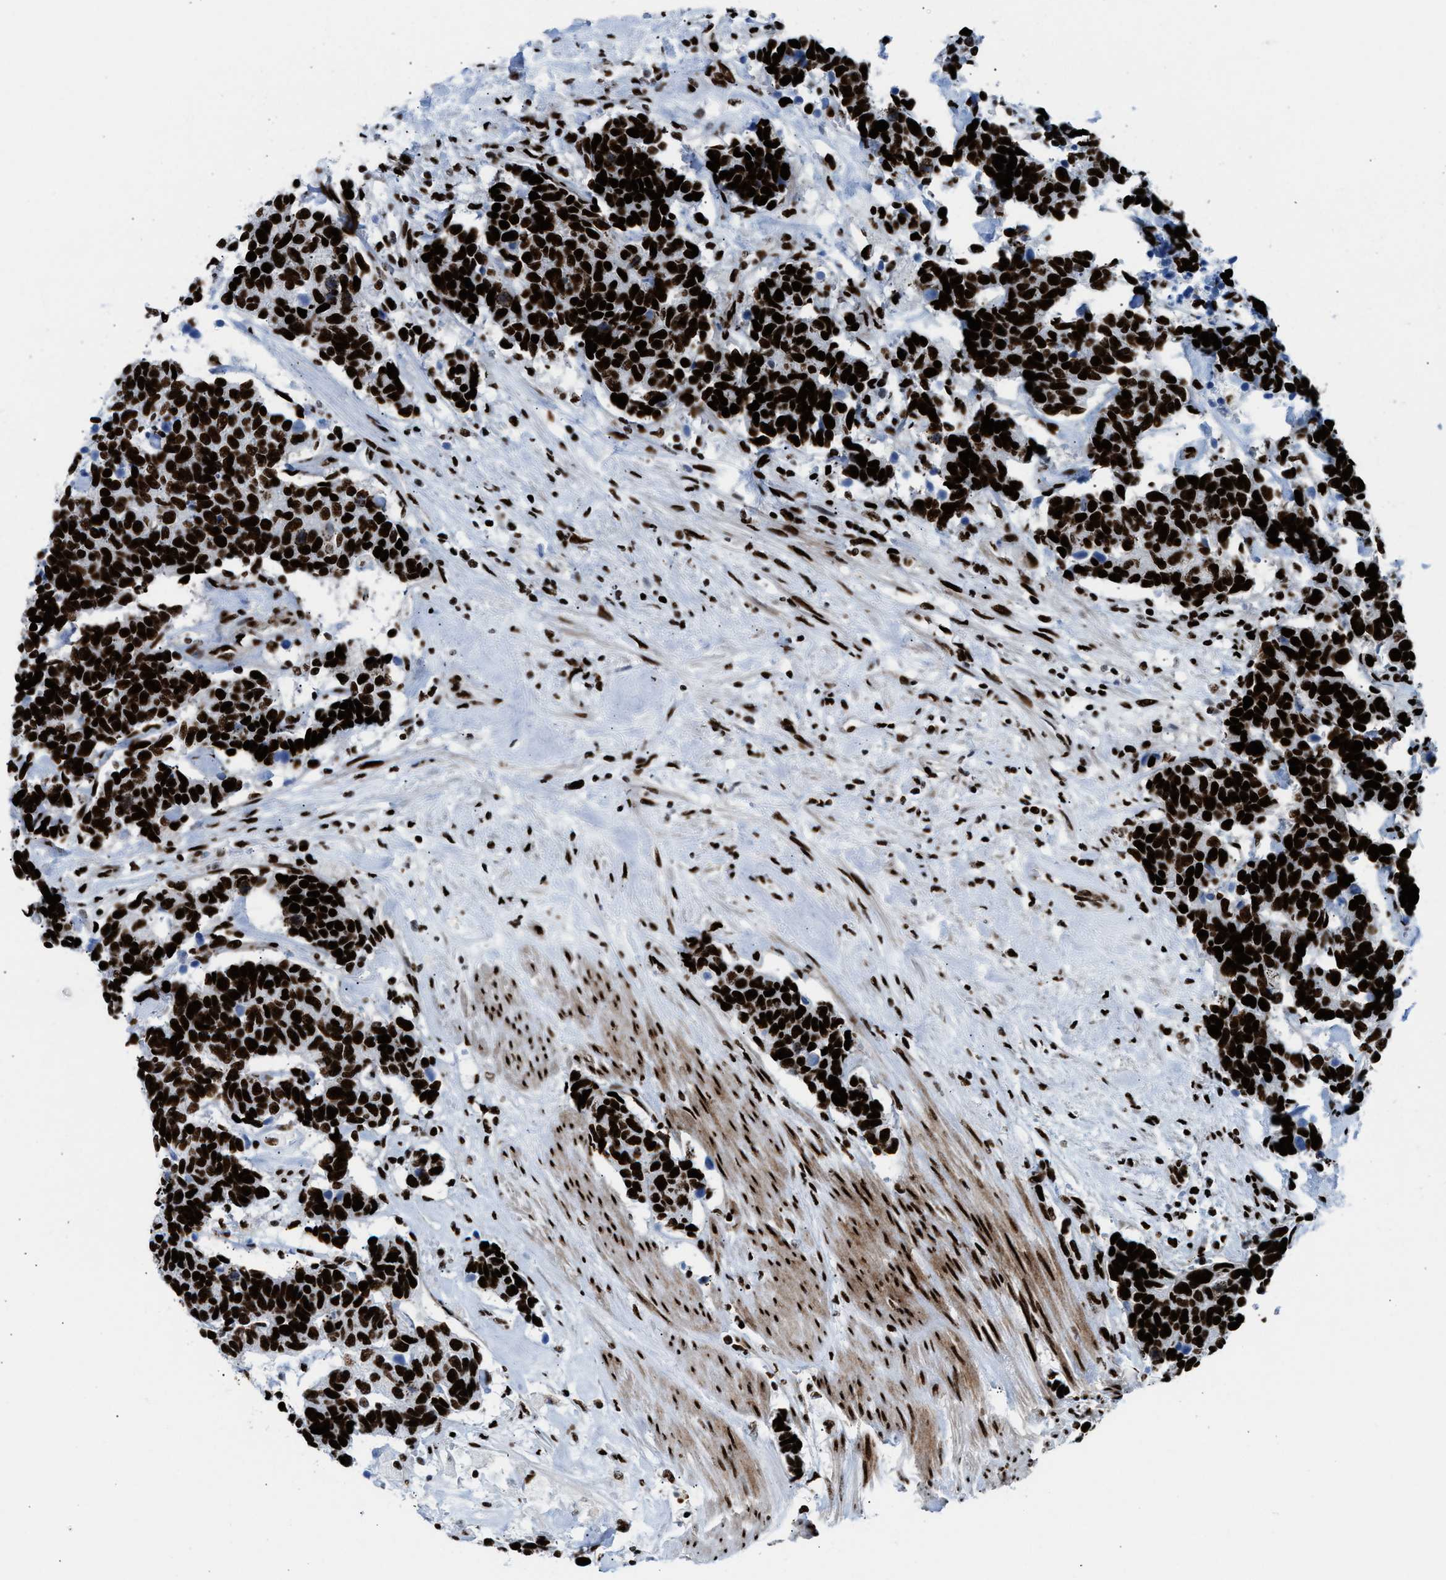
{"staining": {"intensity": "strong", "quantity": ">75%", "location": "nuclear"}, "tissue": "carcinoid", "cell_type": "Tumor cells", "image_type": "cancer", "snomed": [{"axis": "morphology", "description": "Carcinoma, NOS"}, {"axis": "morphology", "description": "Carcinoid, malignant, NOS"}, {"axis": "topography", "description": "Urinary bladder"}], "caption": "The histopathology image demonstrates a brown stain indicating the presence of a protein in the nuclear of tumor cells in carcinoid (malignant).", "gene": "NONO", "patient": {"sex": "male", "age": 57}}